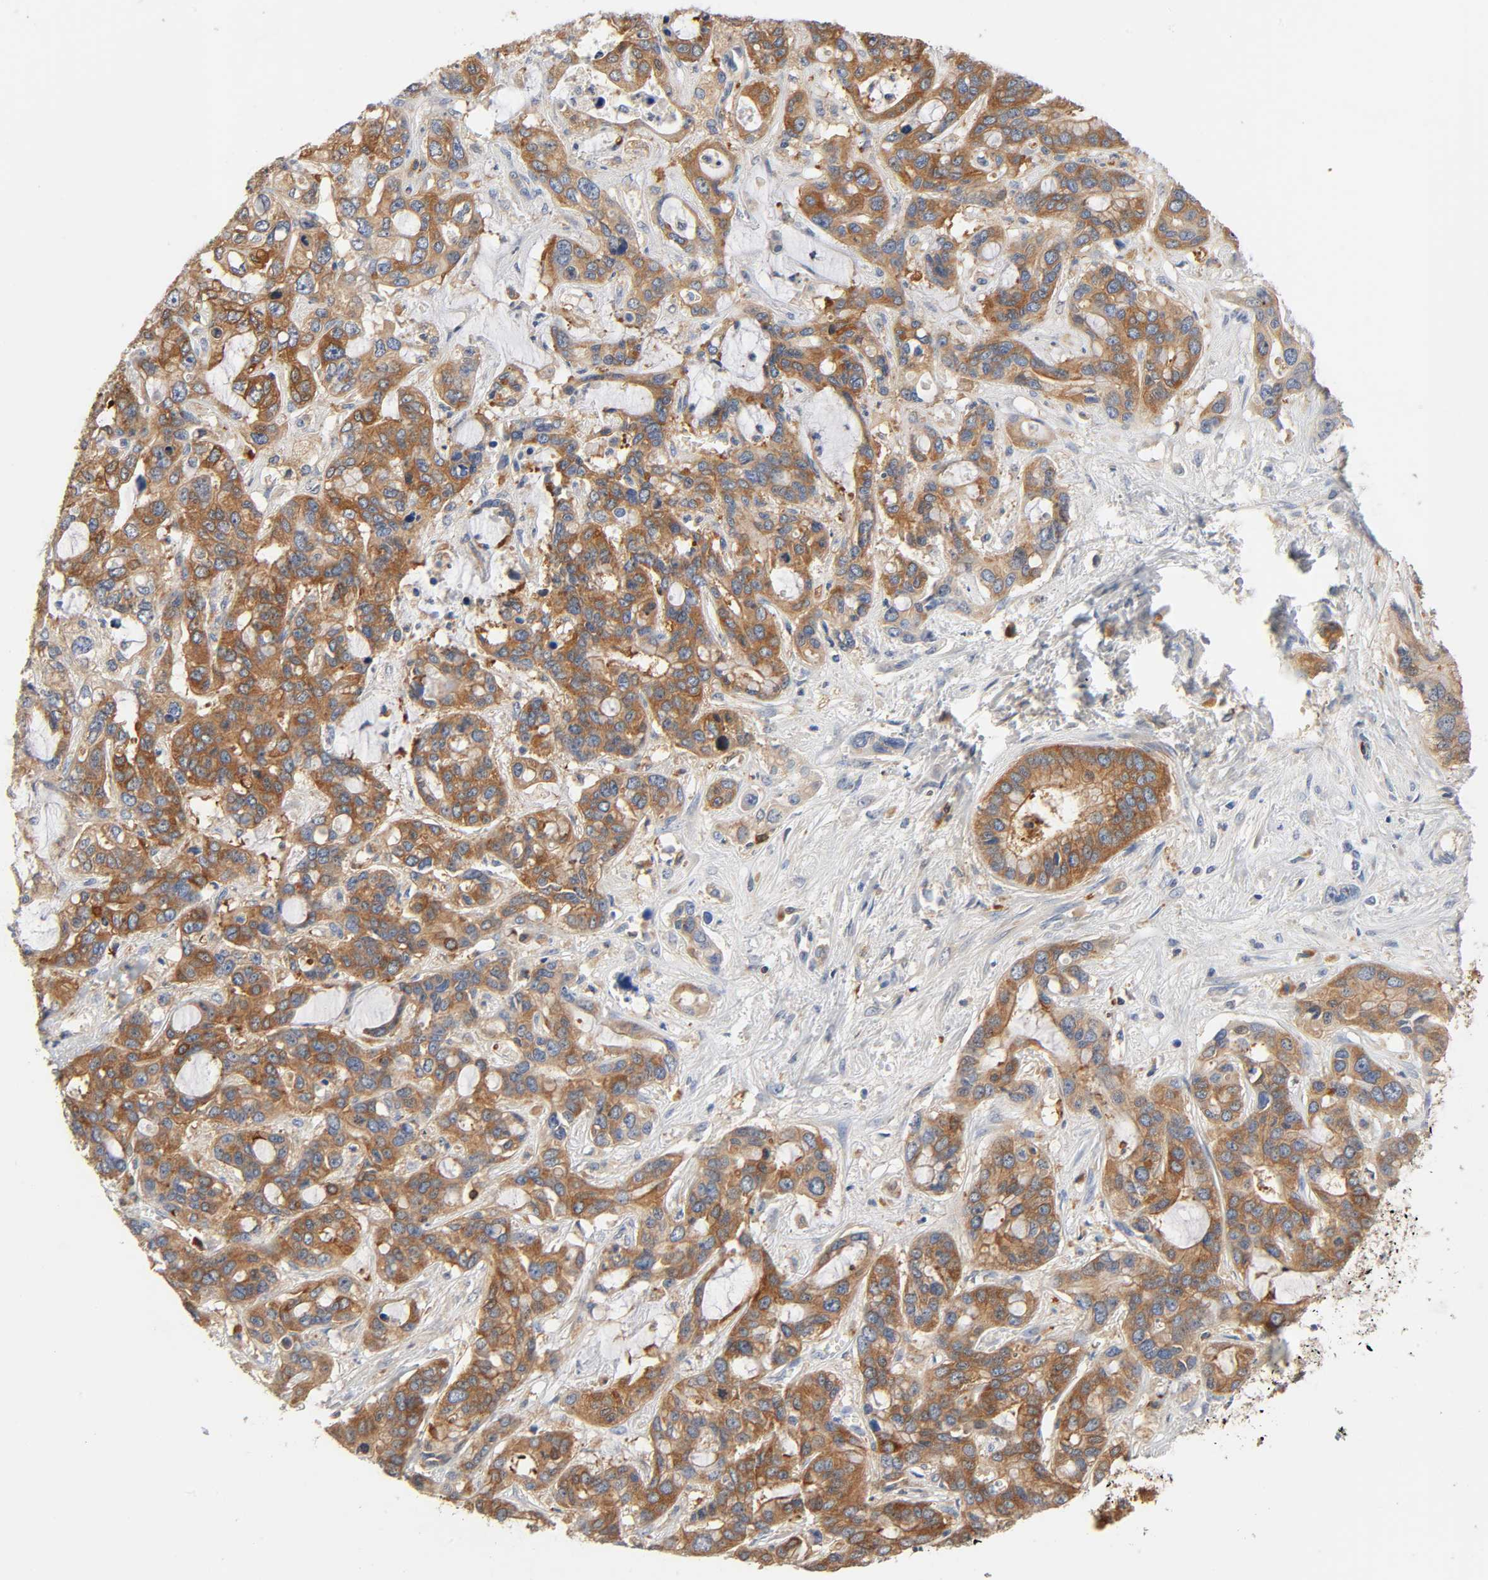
{"staining": {"intensity": "strong", "quantity": ">75%", "location": "cytoplasmic/membranous"}, "tissue": "liver cancer", "cell_type": "Tumor cells", "image_type": "cancer", "snomed": [{"axis": "morphology", "description": "Cholangiocarcinoma"}, {"axis": "topography", "description": "Liver"}], "caption": "Strong cytoplasmic/membranous protein positivity is seen in approximately >75% of tumor cells in liver cancer.", "gene": "BIN1", "patient": {"sex": "female", "age": 65}}